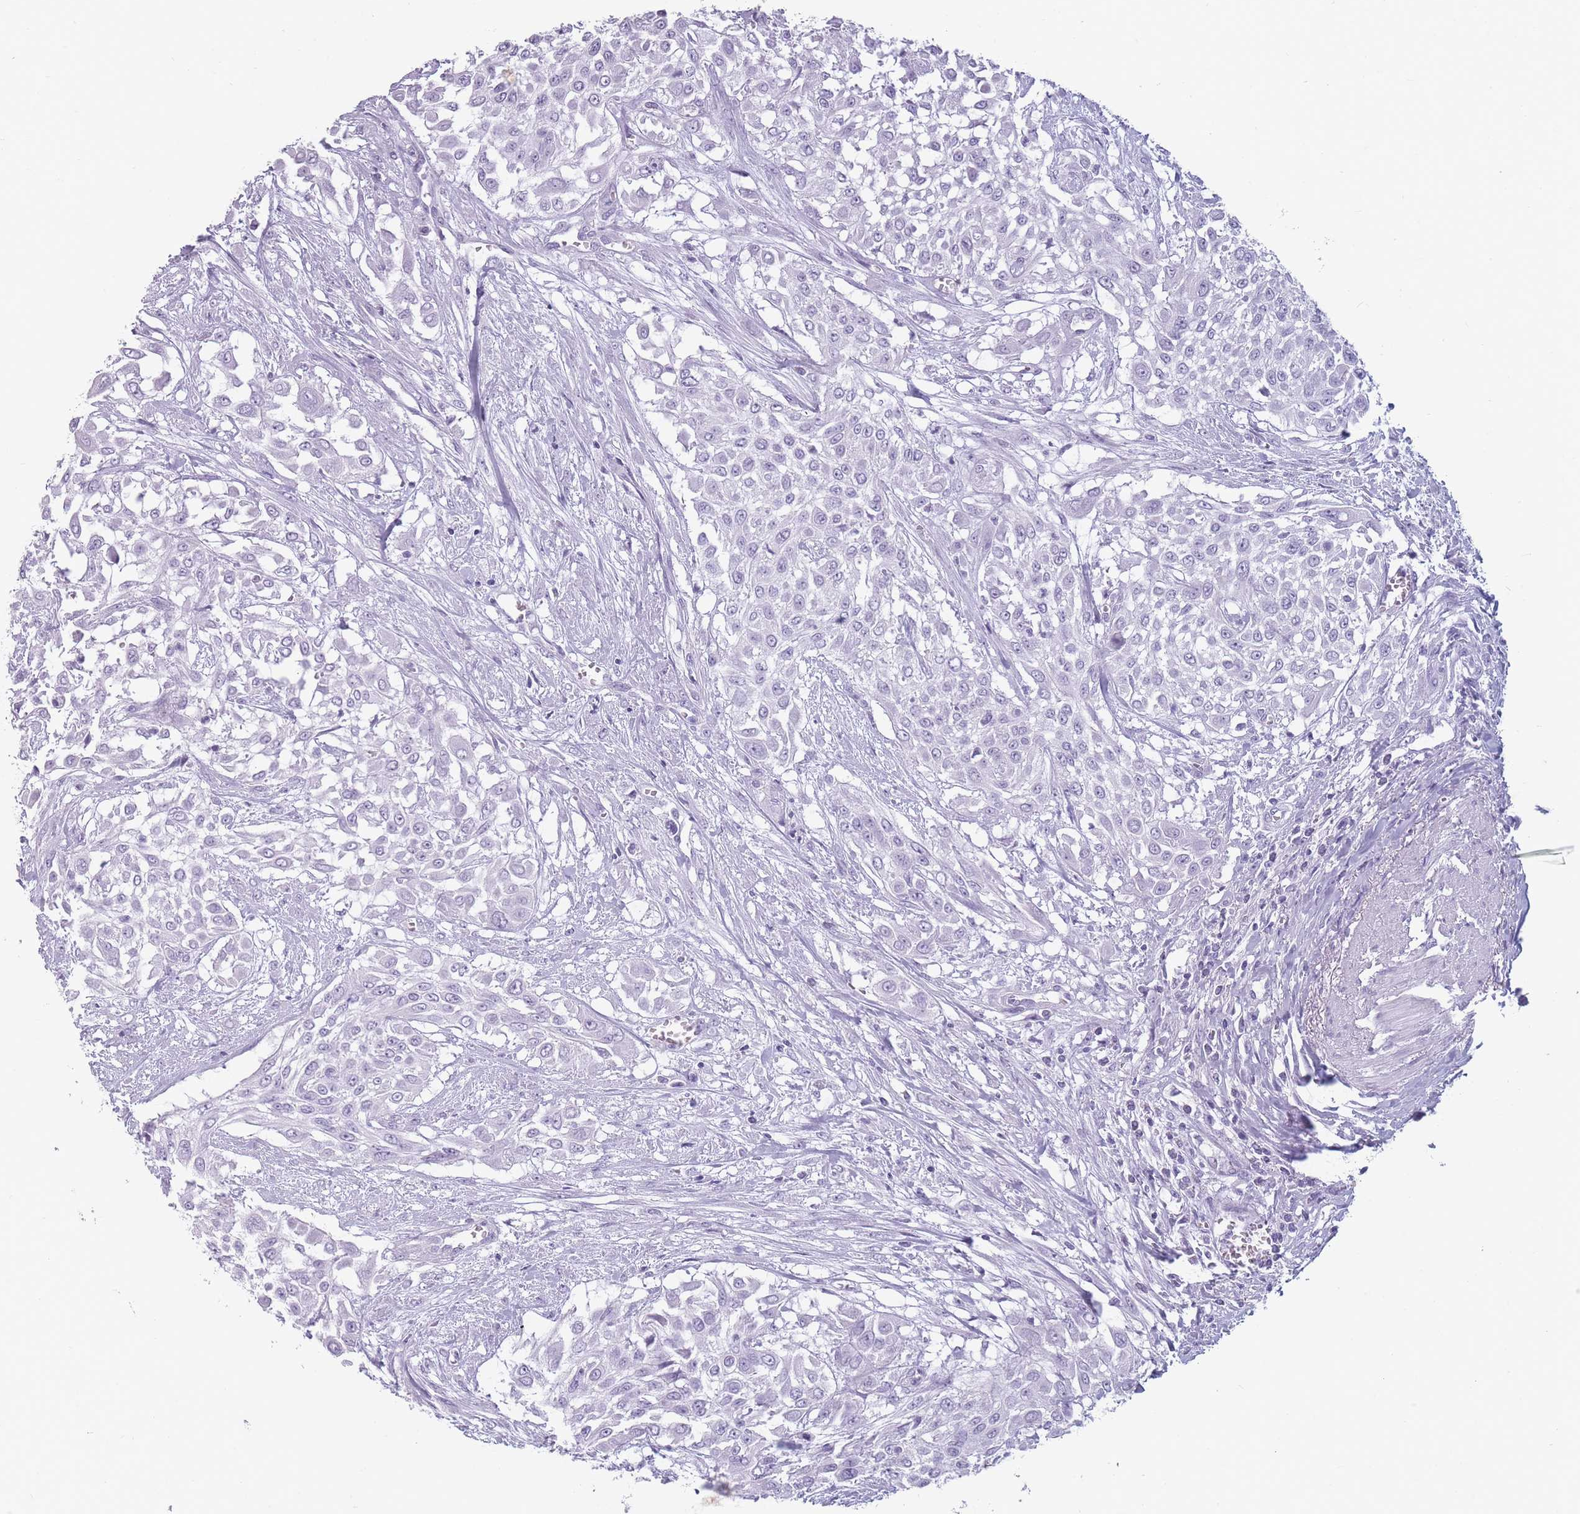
{"staining": {"intensity": "negative", "quantity": "none", "location": "none"}, "tissue": "urothelial cancer", "cell_type": "Tumor cells", "image_type": "cancer", "snomed": [{"axis": "morphology", "description": "Urothelial carcinoma, High grade"}, {"axis": "topography", "description": "Urinary bladder"}], "caption": "There is no significant positivity in tumor cells of high-grade urothelial carcinoma.", "gene": "CCNO", "patient": {"sex": "male", "age": 57}}